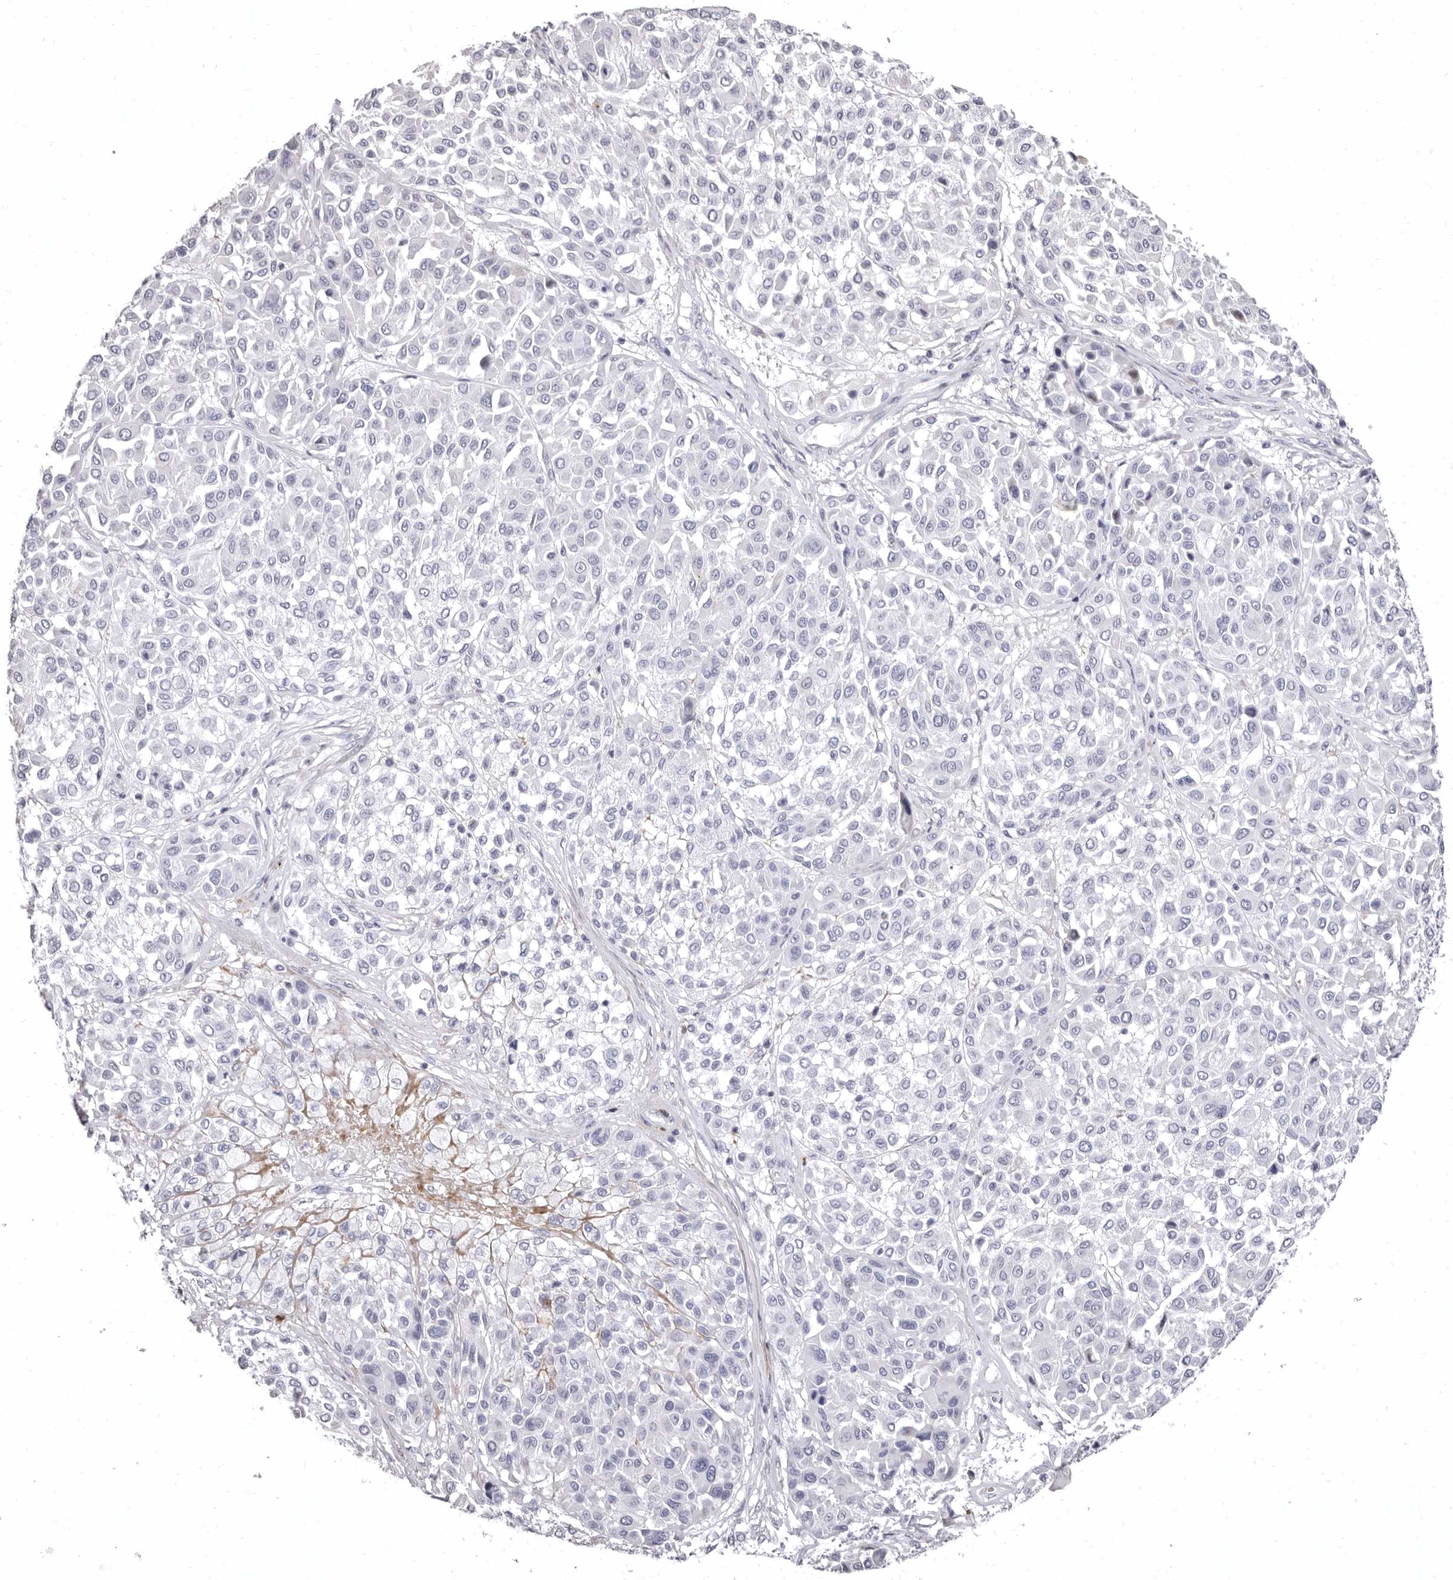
{"staining": {"intensity": "negative", "quantity": "none", "location": "none"}, "tissue": "melanoma", "cell_type": "Tumor cells", "image_type": "cancer", "snomed": [{"axis": "morphology", "description": "Malignant melanoma, Metastatic site"}, {"axis": "topography", "description": "Soft tissue"}], "caption": "Tumor cells show no significant protein expression in malignant melanoma (metastatic site).", "gene": "AIDA", "patient": {"sex": "male", "age": 41}}